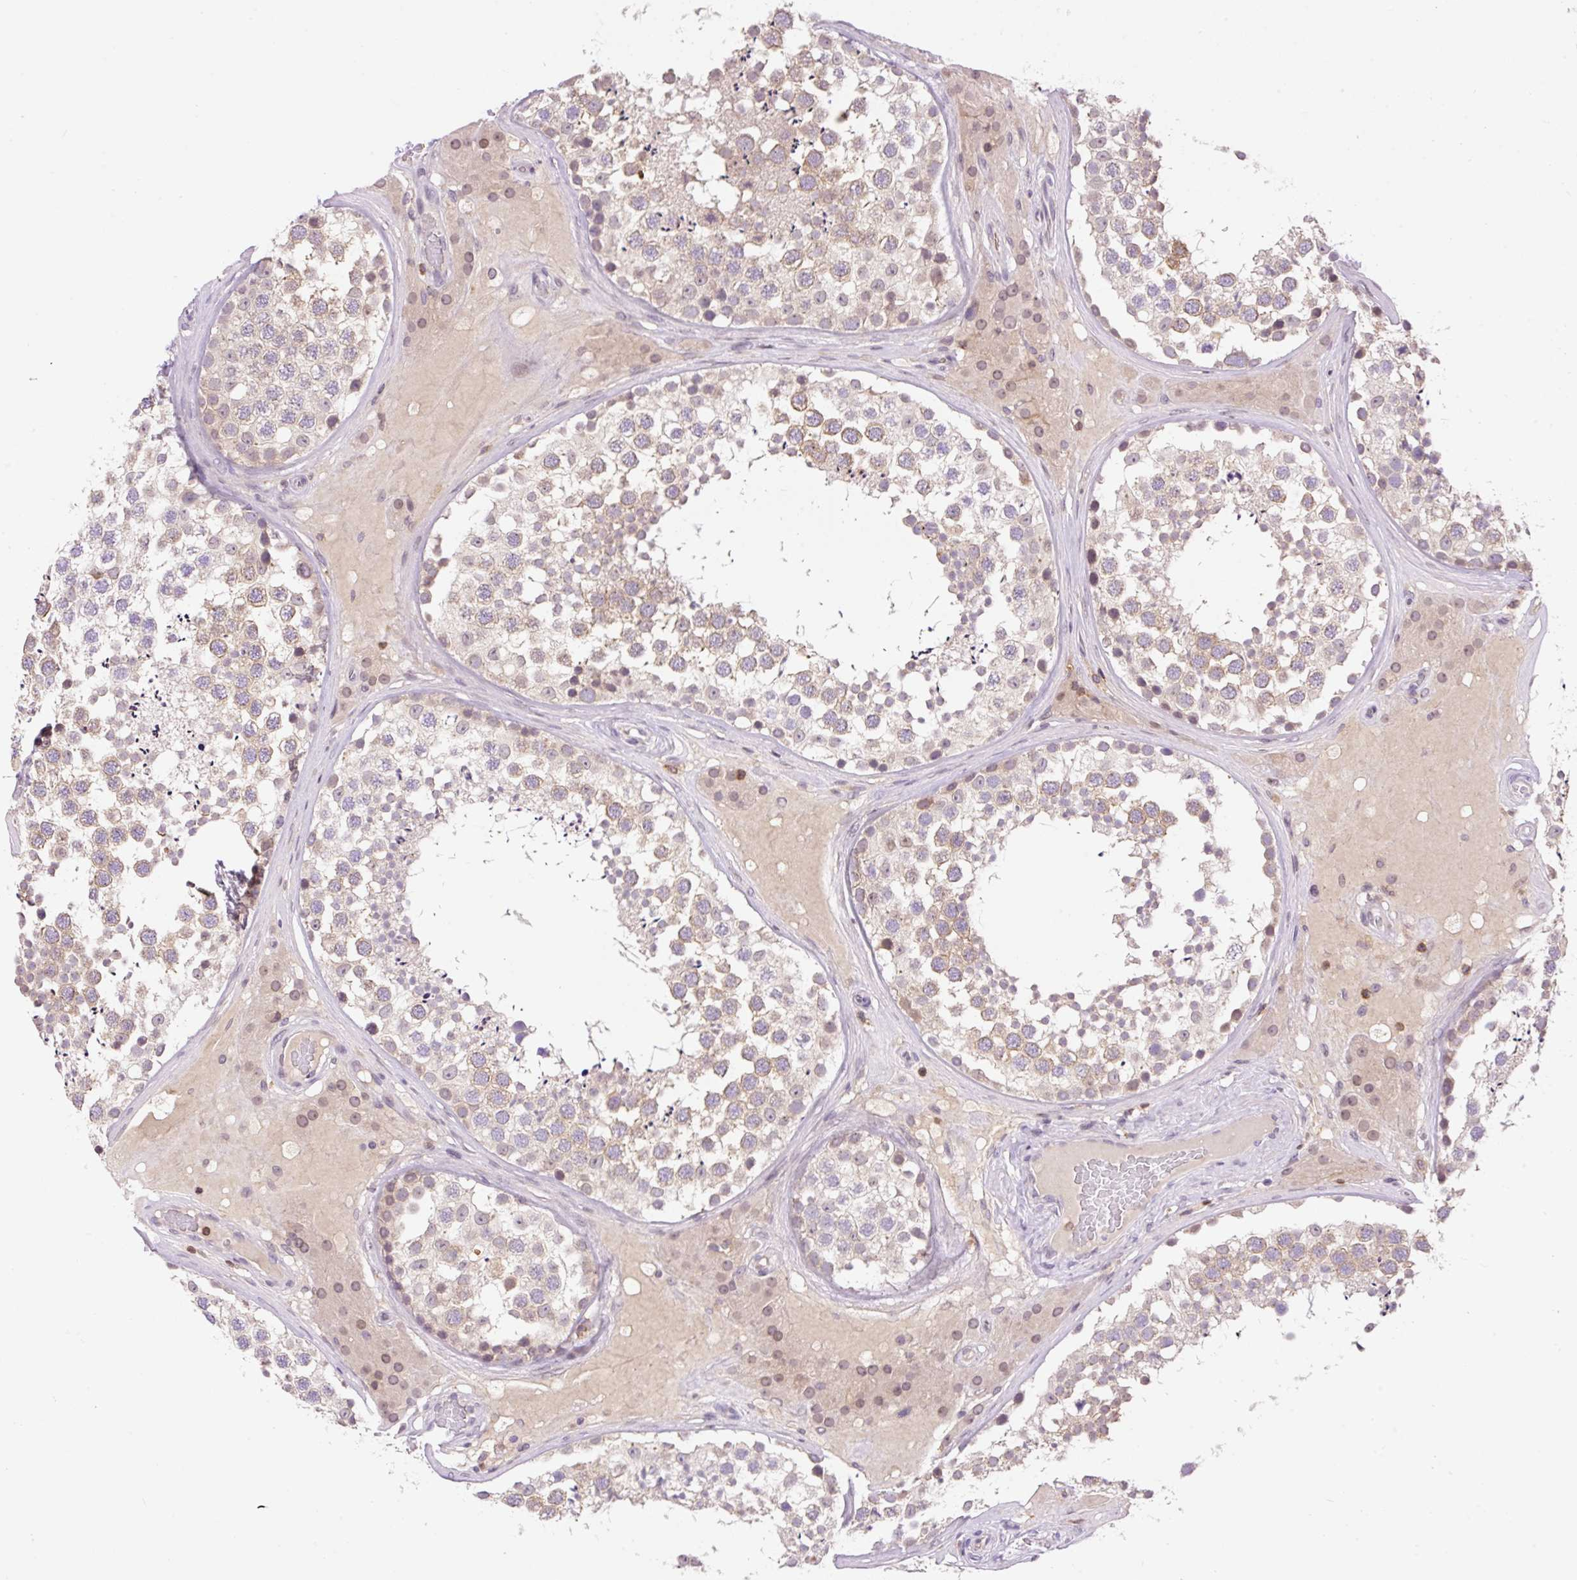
{"staining": {"intensity": "weak", "quantity": ">75%", "location": "cytoplasmic/membranous"}, "tissue": "testis", "cell_type": "Cells in seminiferous ducts", "image_type": "normal", "snomed": [{"axis": "morphology", "description": "Normal tissue, NOS"}, {"axis": "topography", "description": "Testis"}], "caption": "About >75% of cells in seminiferous ducts in benign human testis exhibit weak cytoplasmic/membranous protein positivity as visualized by brown immunohistochemical staining.", "gene": "CARD11", "patient": {"sex": "male", "age": 46}}